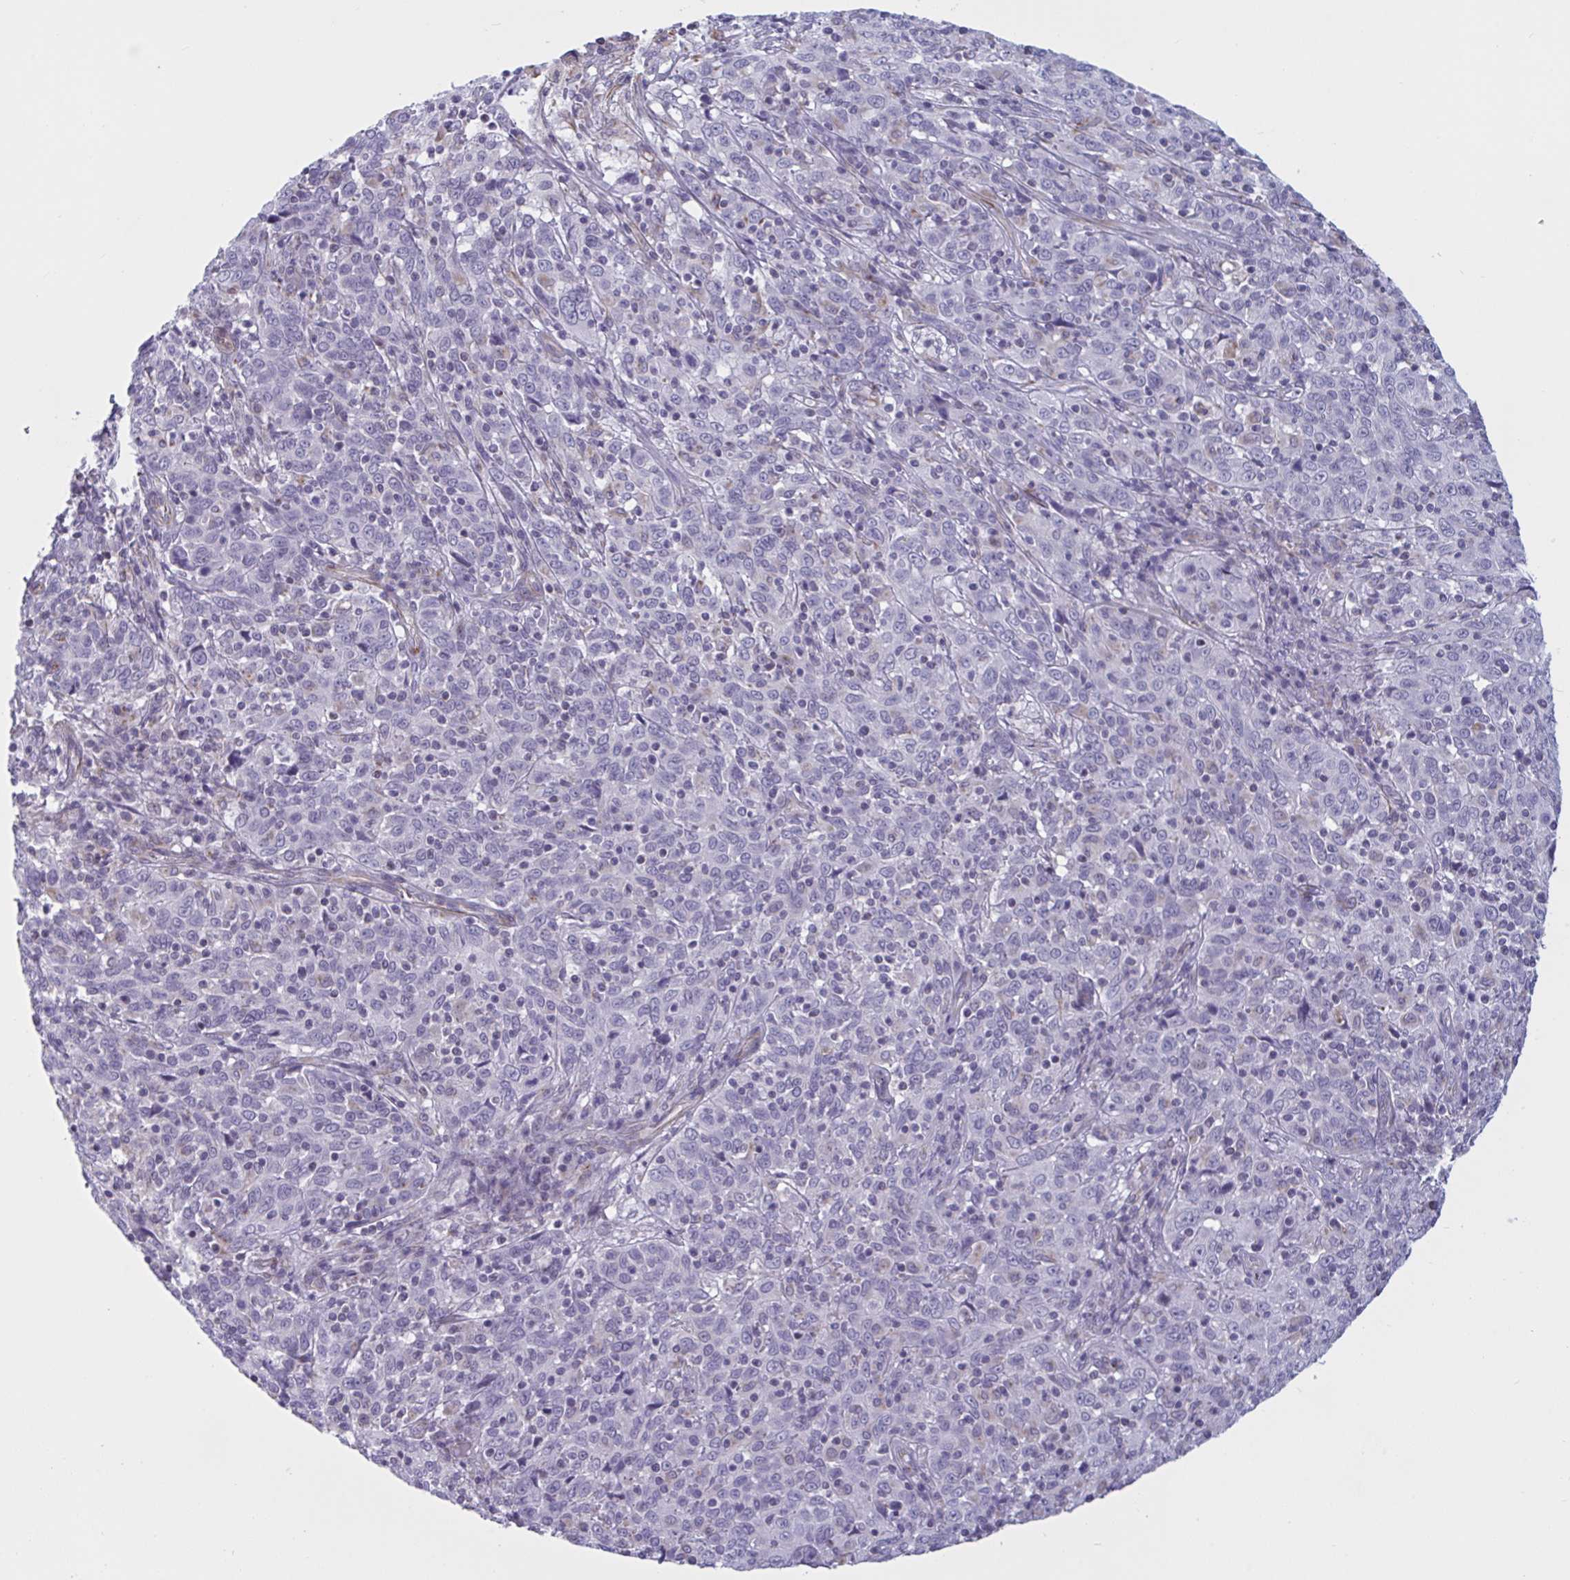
{"staining": {"intensity": "negative", "quantity": "none", "location": "none"}, "tissue": "cervical cancer", "cell_type": "Tumor cells", "image_type": "cancer", "snomed": [{"axis": "morphology", "description": "Squamous cell carcinoma, NOS"}, {"axis": "topography", "description": "Cervix"}], "caption": "An IHC histopathology image of cervical cancer is shown. There is no staining in tumor cells of cervical cancer. (Stains: DAB immunohistochemistry (IHC) with hematoxylin counter stain, Microscopy: brightfield microscopy at high magnification).", "gene": "OR1L3", "patient": {"sex": "female", "age": 46}}